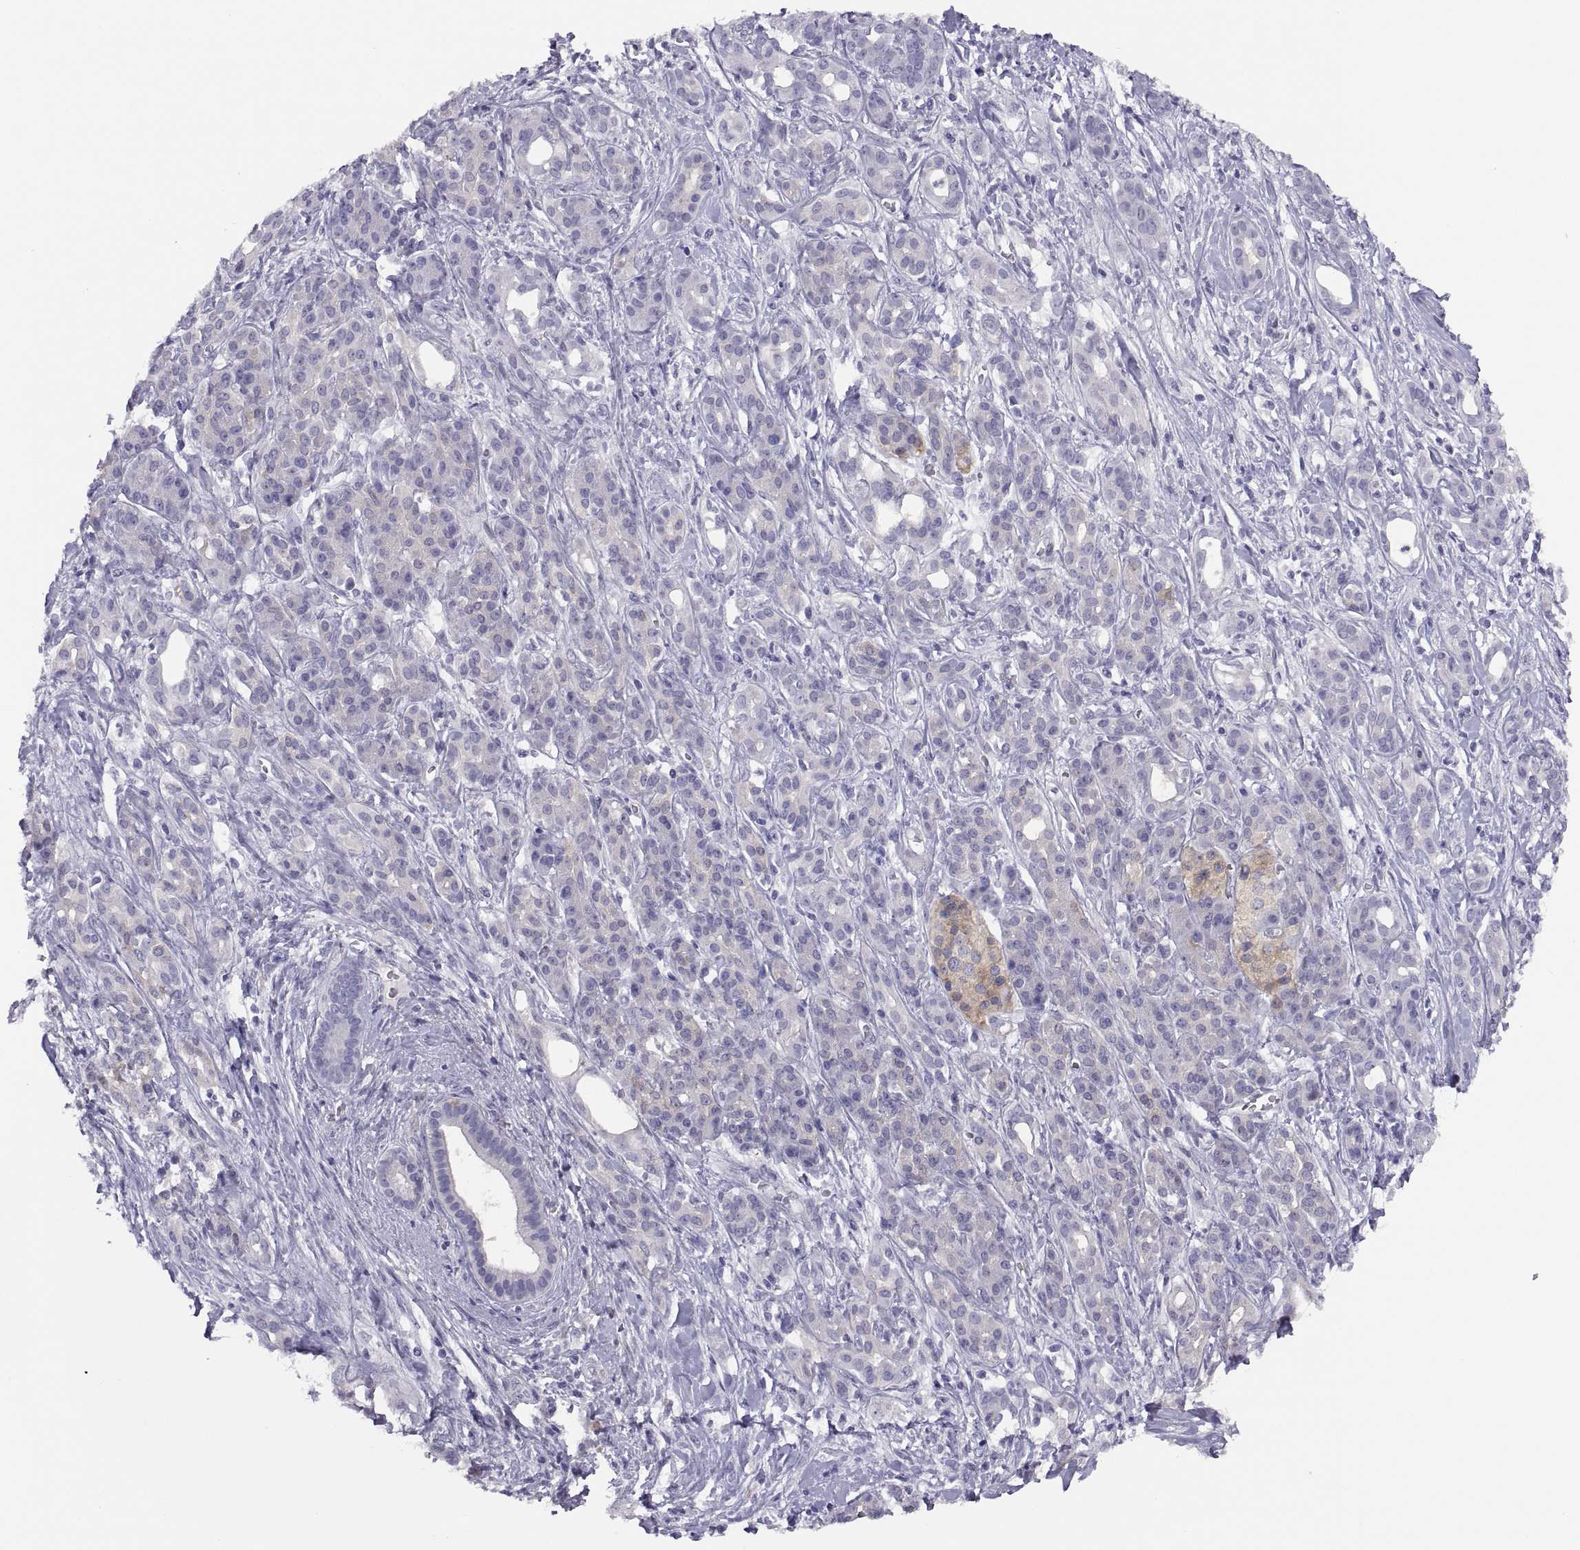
{"staining": {"intensity": "negative", "quantity": "none", "location": "none"}, "tissue": "pancreatic cancer", "cell_type": "Tumor cells", "image_type": "cancer", "snomed": [{"axis": "morphology", "description": "Adenocarcinoma, NOS"}, {"axis": "topography", "description": "Pancreas"}], "caption": "Tumor cells are negative for protein expression in human pancreatic adenocarcinoma.", "gene": "STRC", "patient": {"sex": "male", "age": 61}}